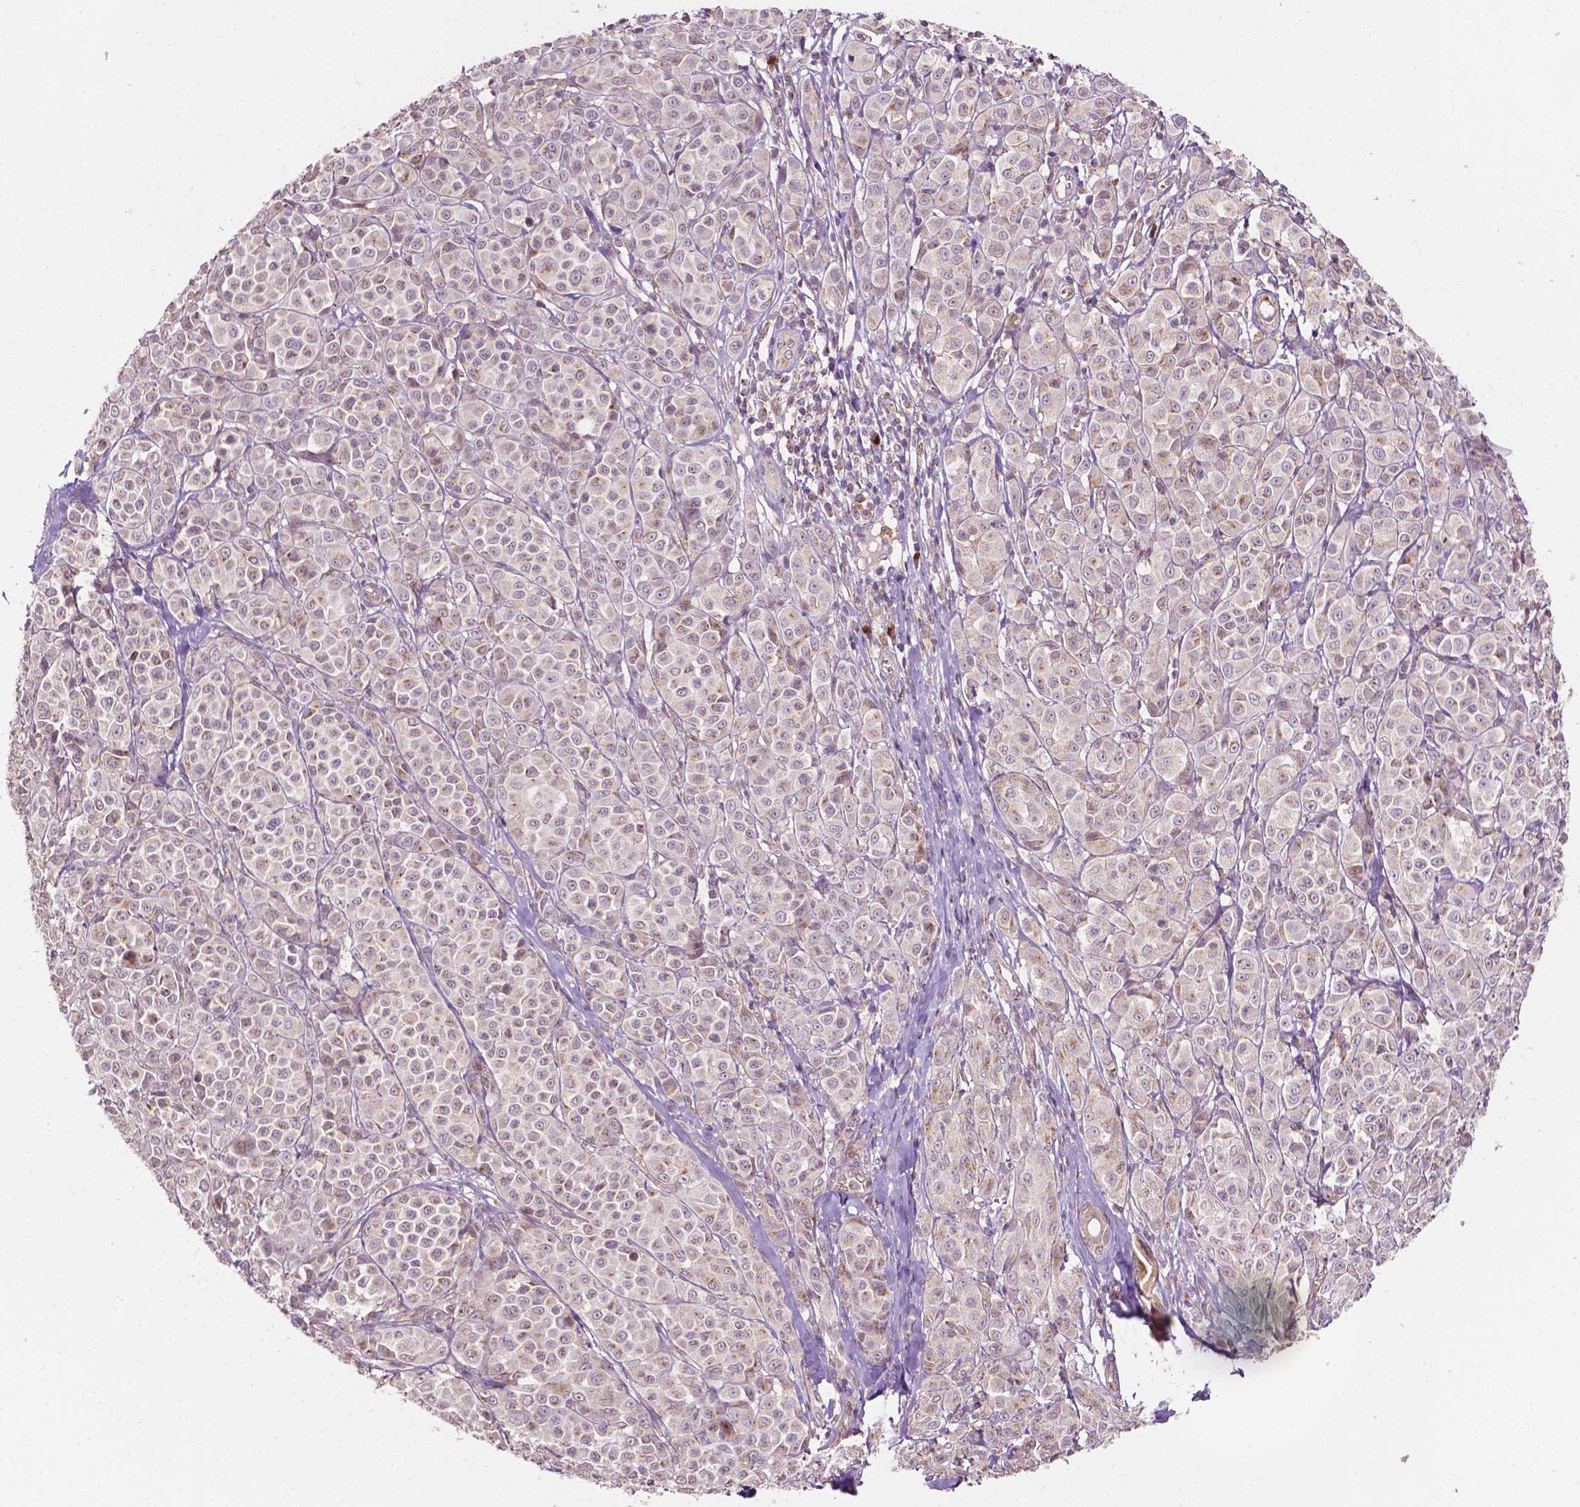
{"staining": {"intensity": "weak", "quantity": "25%-75%", "location": "cytoplasmic/membranous"}, "tissue": "melanoma", "cell_type": "Tumor cells", "image_type": "cancer", "snomed": [{"axis": "morphology", "description": "Malignant melanoma, NOS"}, {"axis": "topography", "description": "Skin"}], "caption": "This is an image of immunohistochemistry staining of malignant melanoma, which shows weak staining in the cytoplasmic/membranous of tumor cells.", "gene": "EBAG9", "patient": {"sex": "male", "age": 89}}